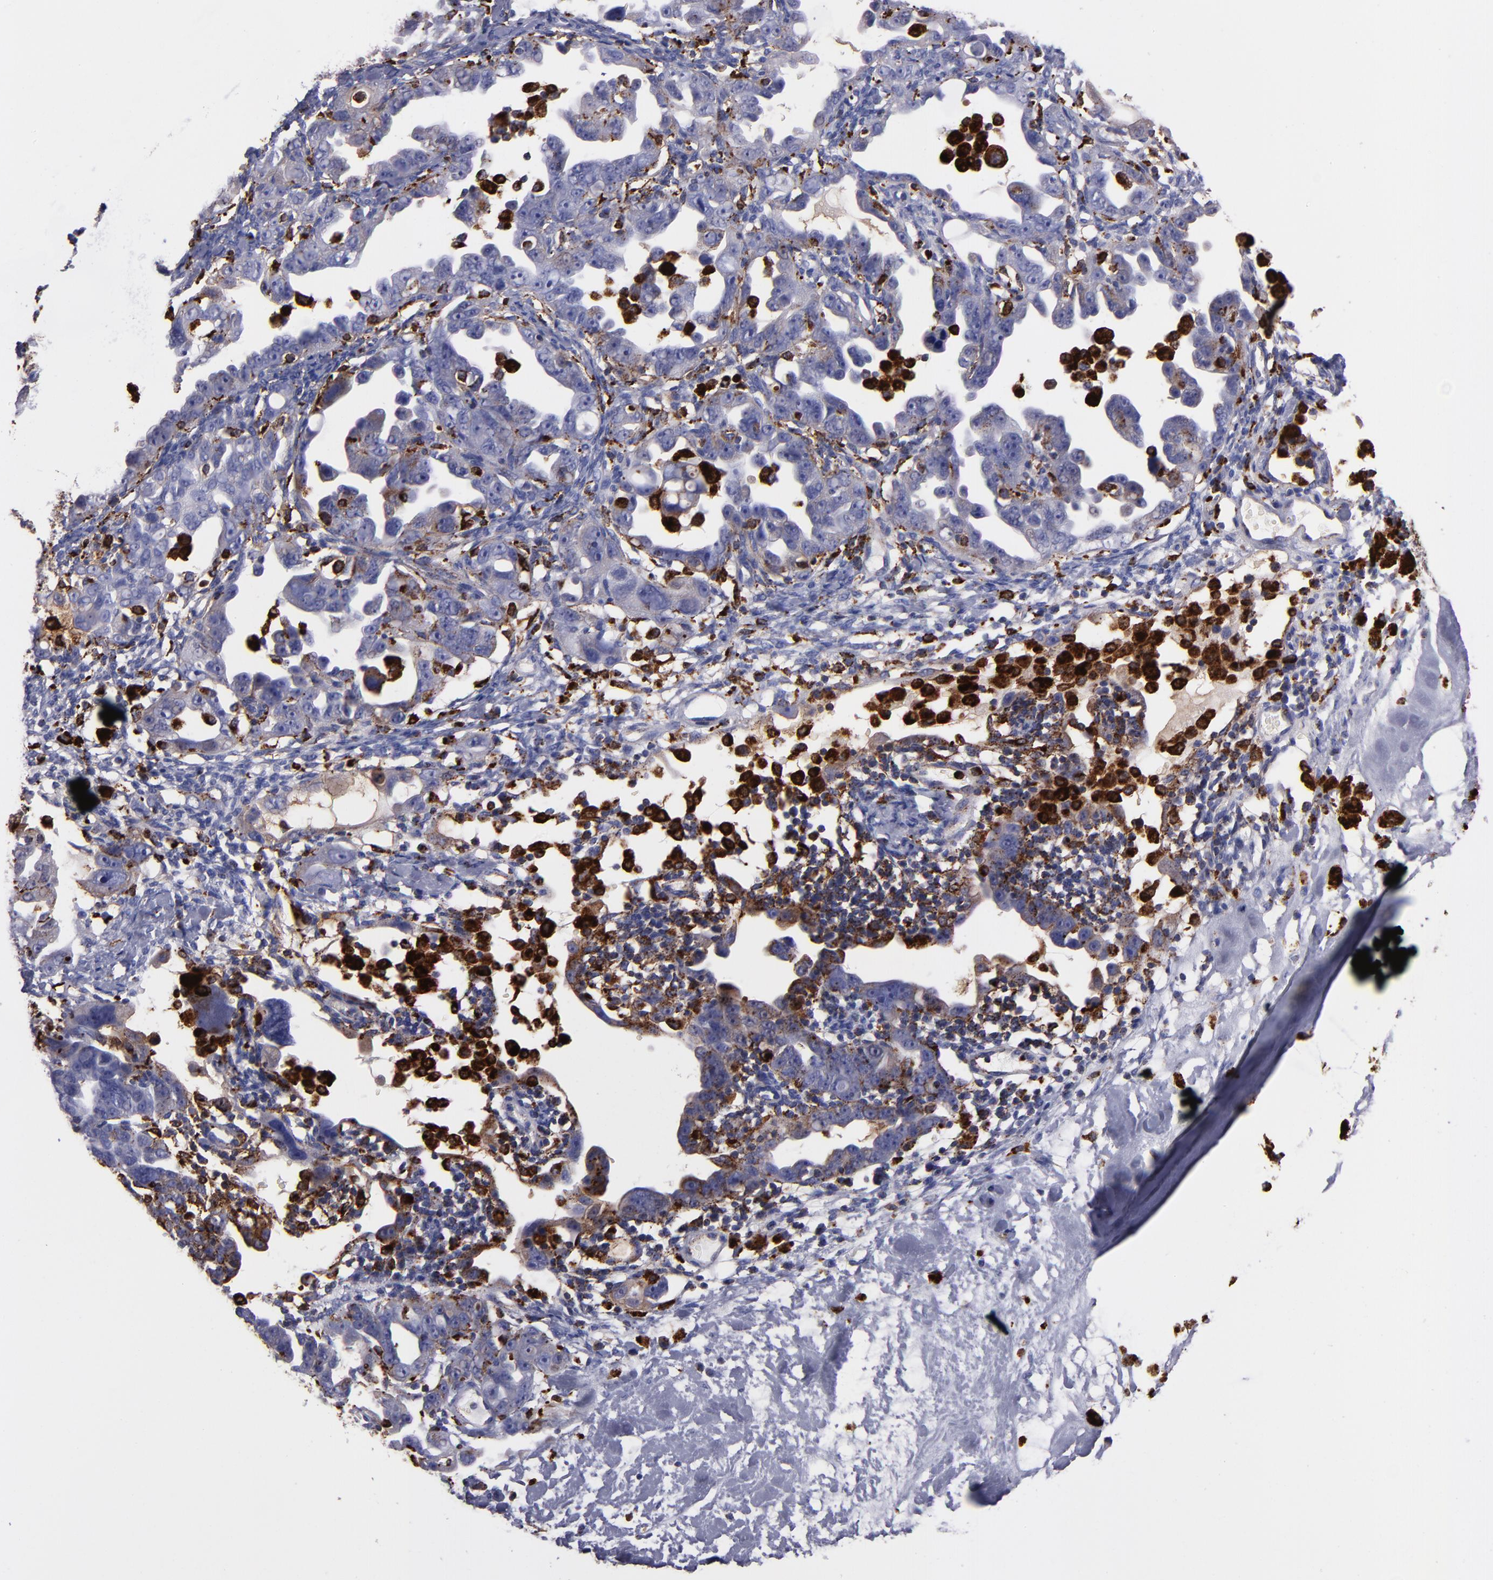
{"staining": {"intensity": "negative", "quantity": "none", "location": "none"}, "tissue": "ovarian cancer", "cell_type": "Tumor cells", "image_type": "cancer", "snomed": [{"axis": "morphology", "description": "Cystadenocarcinoma, serous, NOS"}, {"axis": "topography", "description": "Ovary"}], "caption": "Immunohistochemical staining of ovarian cancer (serous cystadenocarcinoma) demonstrates no significant staining in tumor cells. Brightfield microscopy of immunohistochemistry (IHC) stained with DAB (brown) and hematoxylin (blue), captured at high magnification.", "gene": "CTSS", "patient": {"sex": "female", "age": 66}}